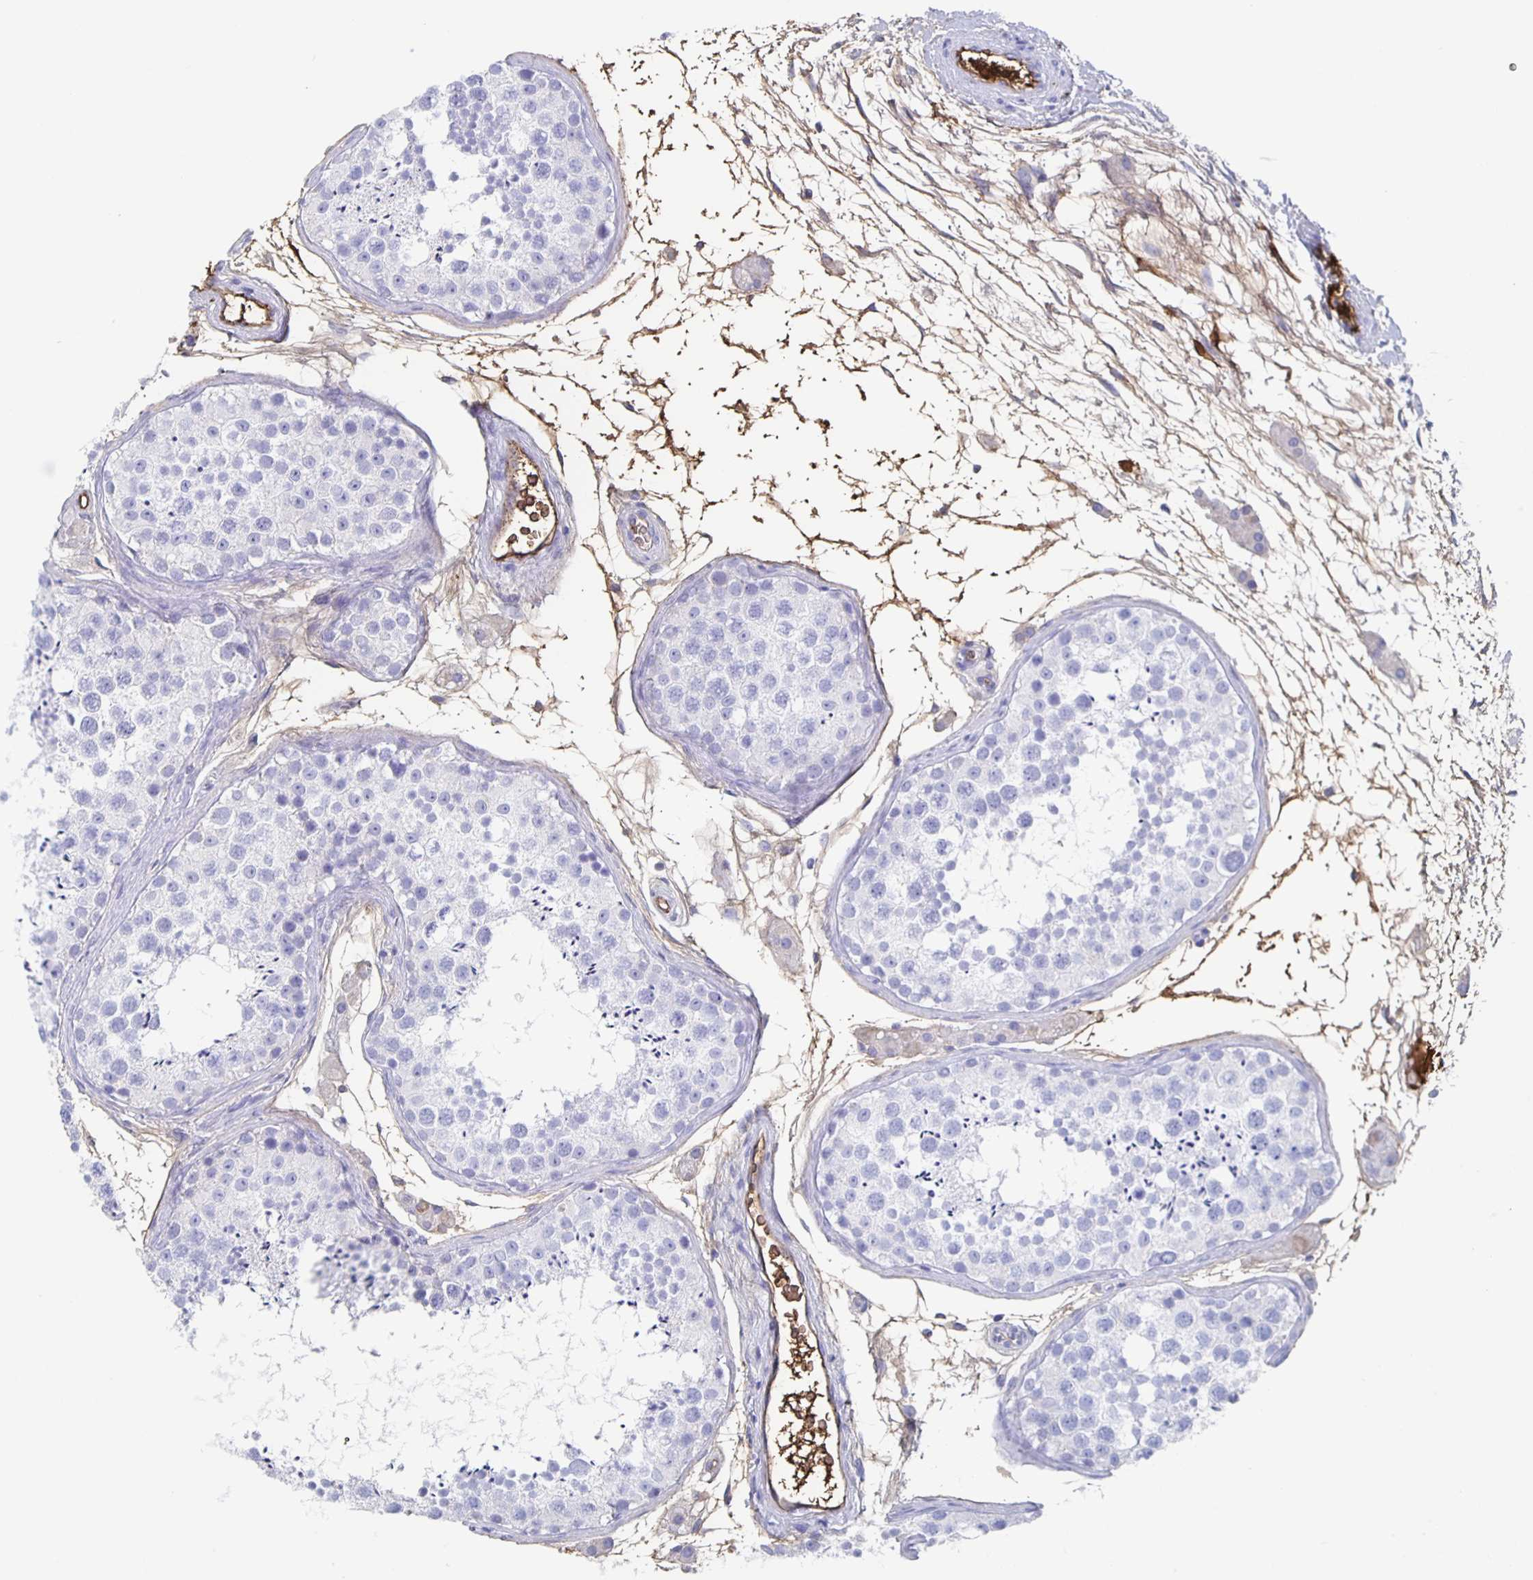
{"staining": {"intensity": "negative", "quantity": "none", "location": "none"}, "tissue": "testis", "cell_type": "Cells in seminiferous ducts", "image_type": "normal", "snomed": [{"axis": "morphology", "description": "Normal tissue, NOS"}, {"axis": "topography", "description": "Testis"}], "caption": "Immunohistochemical staining of unremarkable testis reveals no significant staining in cells in seminiferous ducts.", "gene": "FGA", "patient": {"sex": "male", "age": 41}}